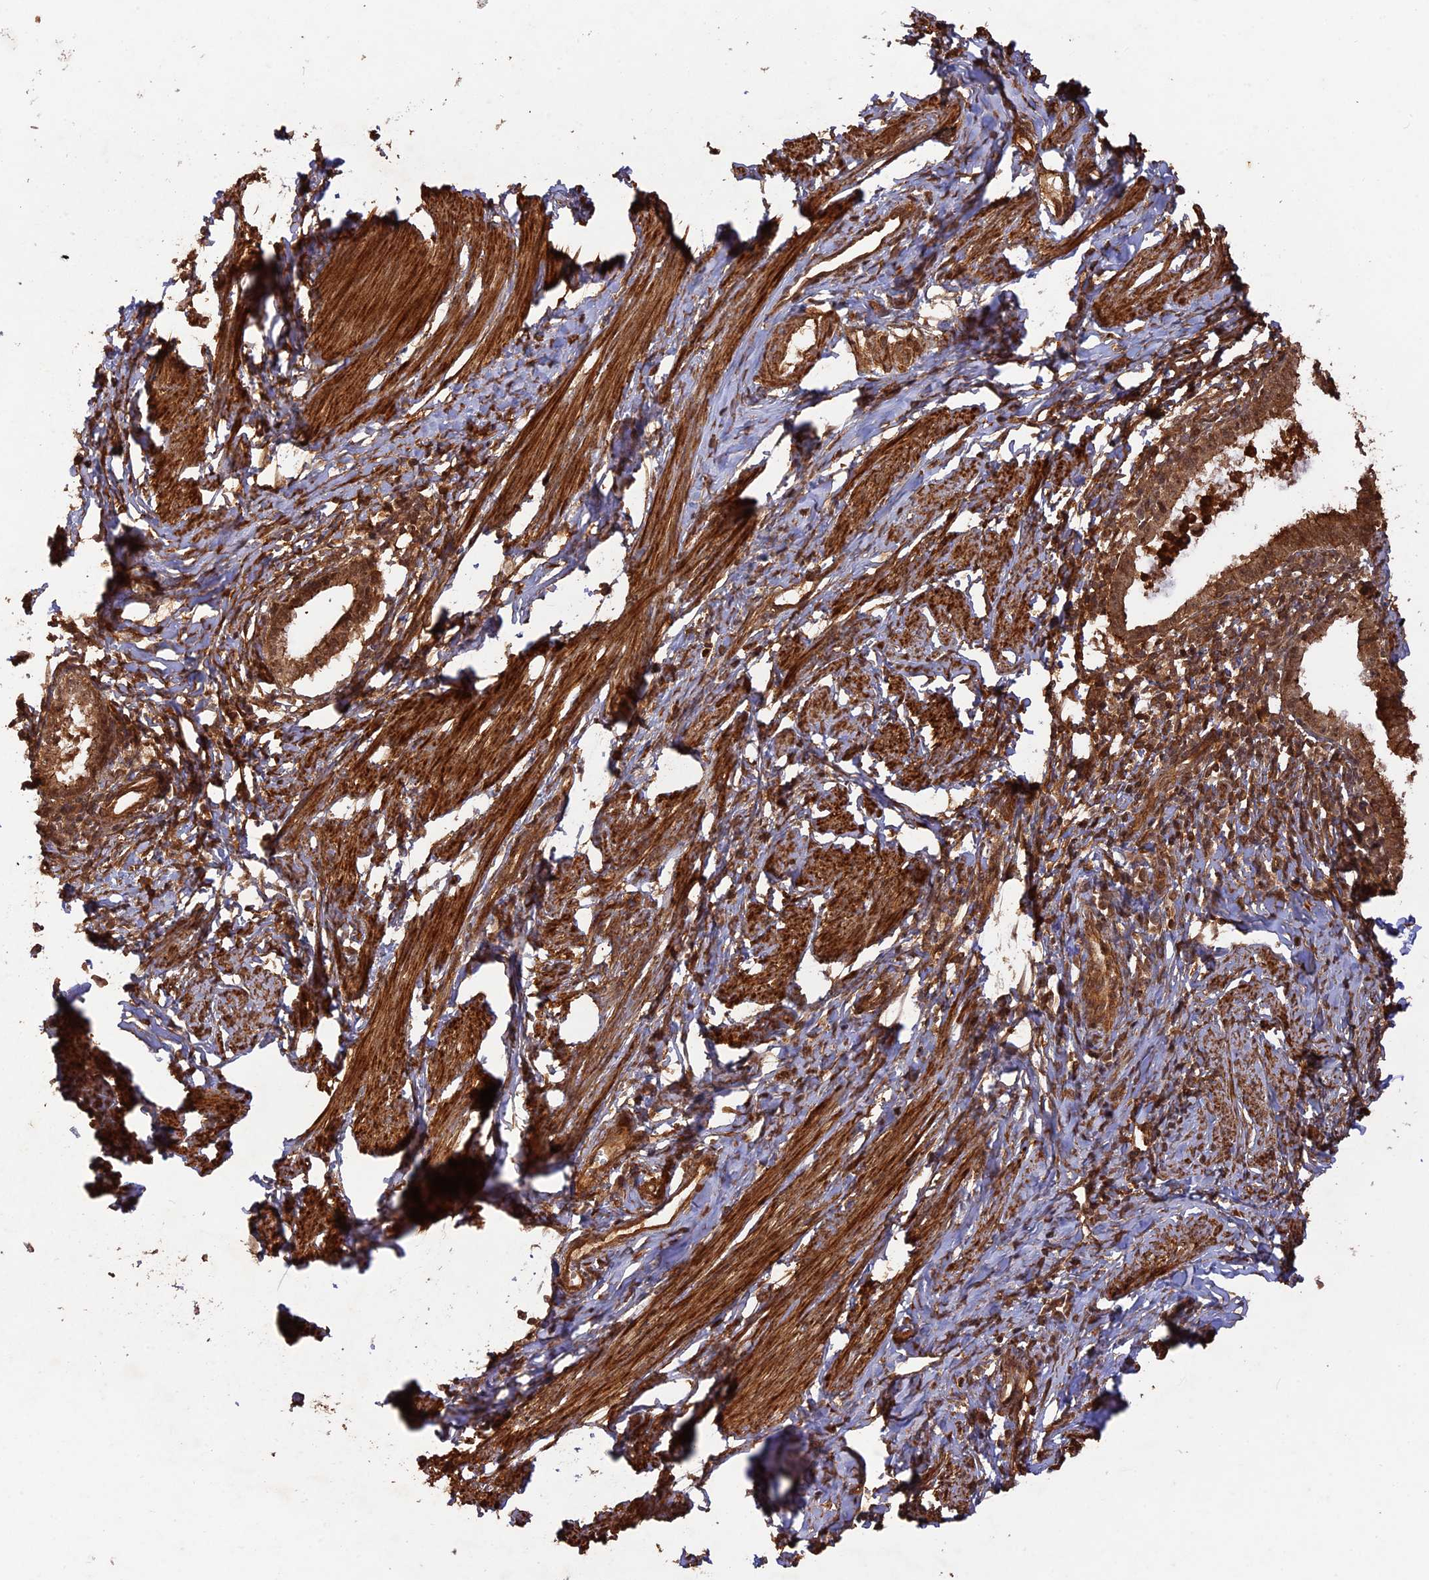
{"staining": {"intensity": "moderate", "quantity": ">75%", "location": "cytoplasmic/membranous,nuclear"}, "tissue": "cervical cancer", "cell_type": "Tumor cells", "image_type": "cancer", "snomed": [{"axis": "morphology", "description": "Adenocarcinoma, NOS"}, {"axis": "topography", "description": "Cervix"}], "caption": "An IHC micrograph of tumor tissue is shown. Protein staining in brown shows moderate cytoplasmic/membranous and nuclear positivity in adenocarcinoma (cervical) within tumor cells.", "gene": "CCDC174", "patient": {"sex": "female", "age": 36}}